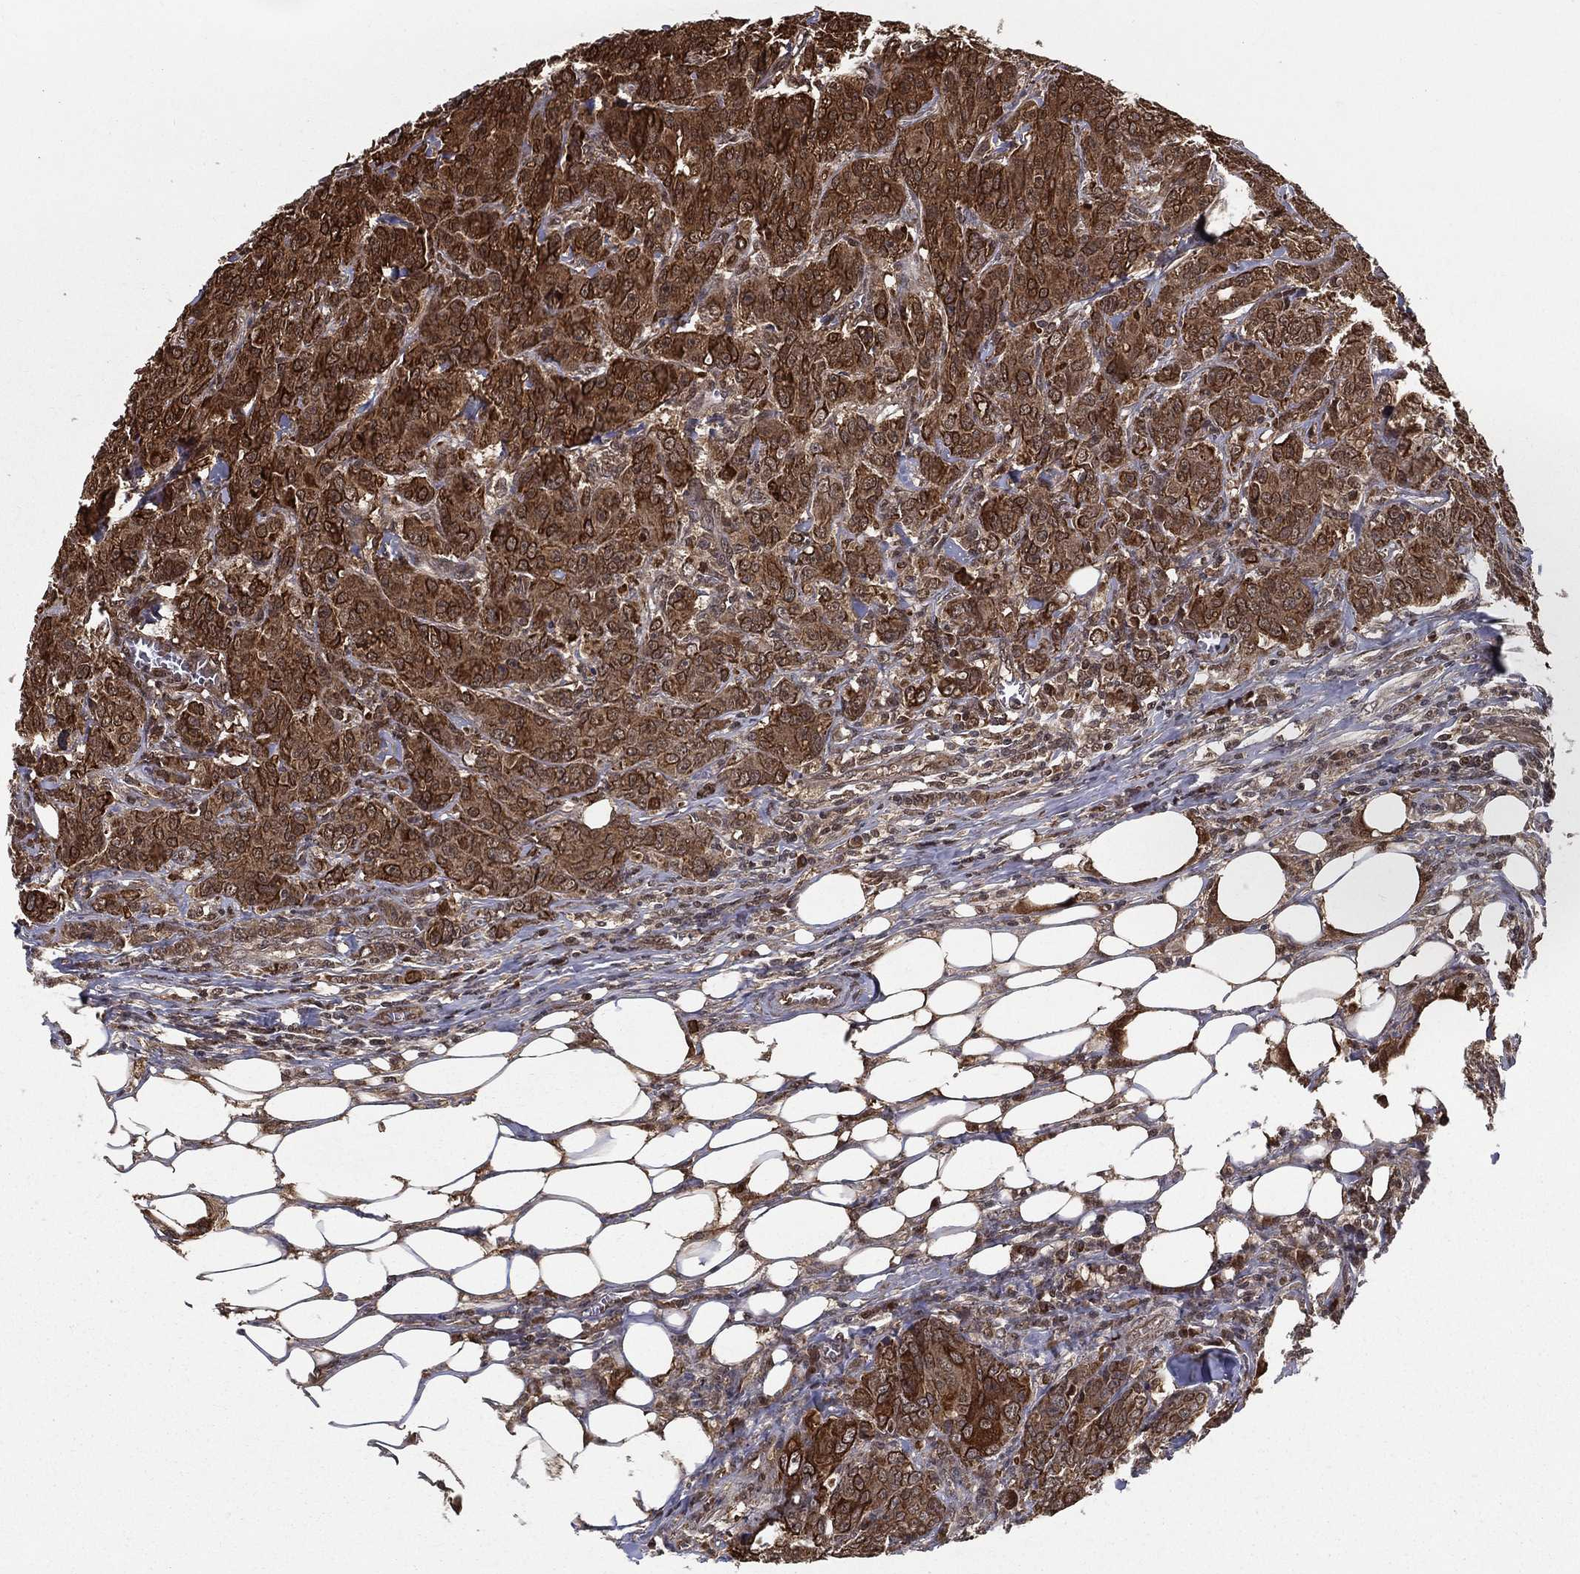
{"staining": {"intensity": "strong", "quantity": ">75%", "location": "cytoplasmic/membranous"}, "tissue": "breast cancer", "cell_type": "Tumor cells", "image_type": "cancer", "snomed": [{"axis": "morphology", "description": "Duct carcinoma"}, {"axis": "topography", "description": "Breast"}], "caption": "Brown immunohistochemical staining in breast cancer (intraductal carcinoma) shows strong cytoplasmic/membranous positivity in approximately >75% of tumor cells.", "gene": "SLC6A6", "patient": {"sex": "female", "age": 43}}